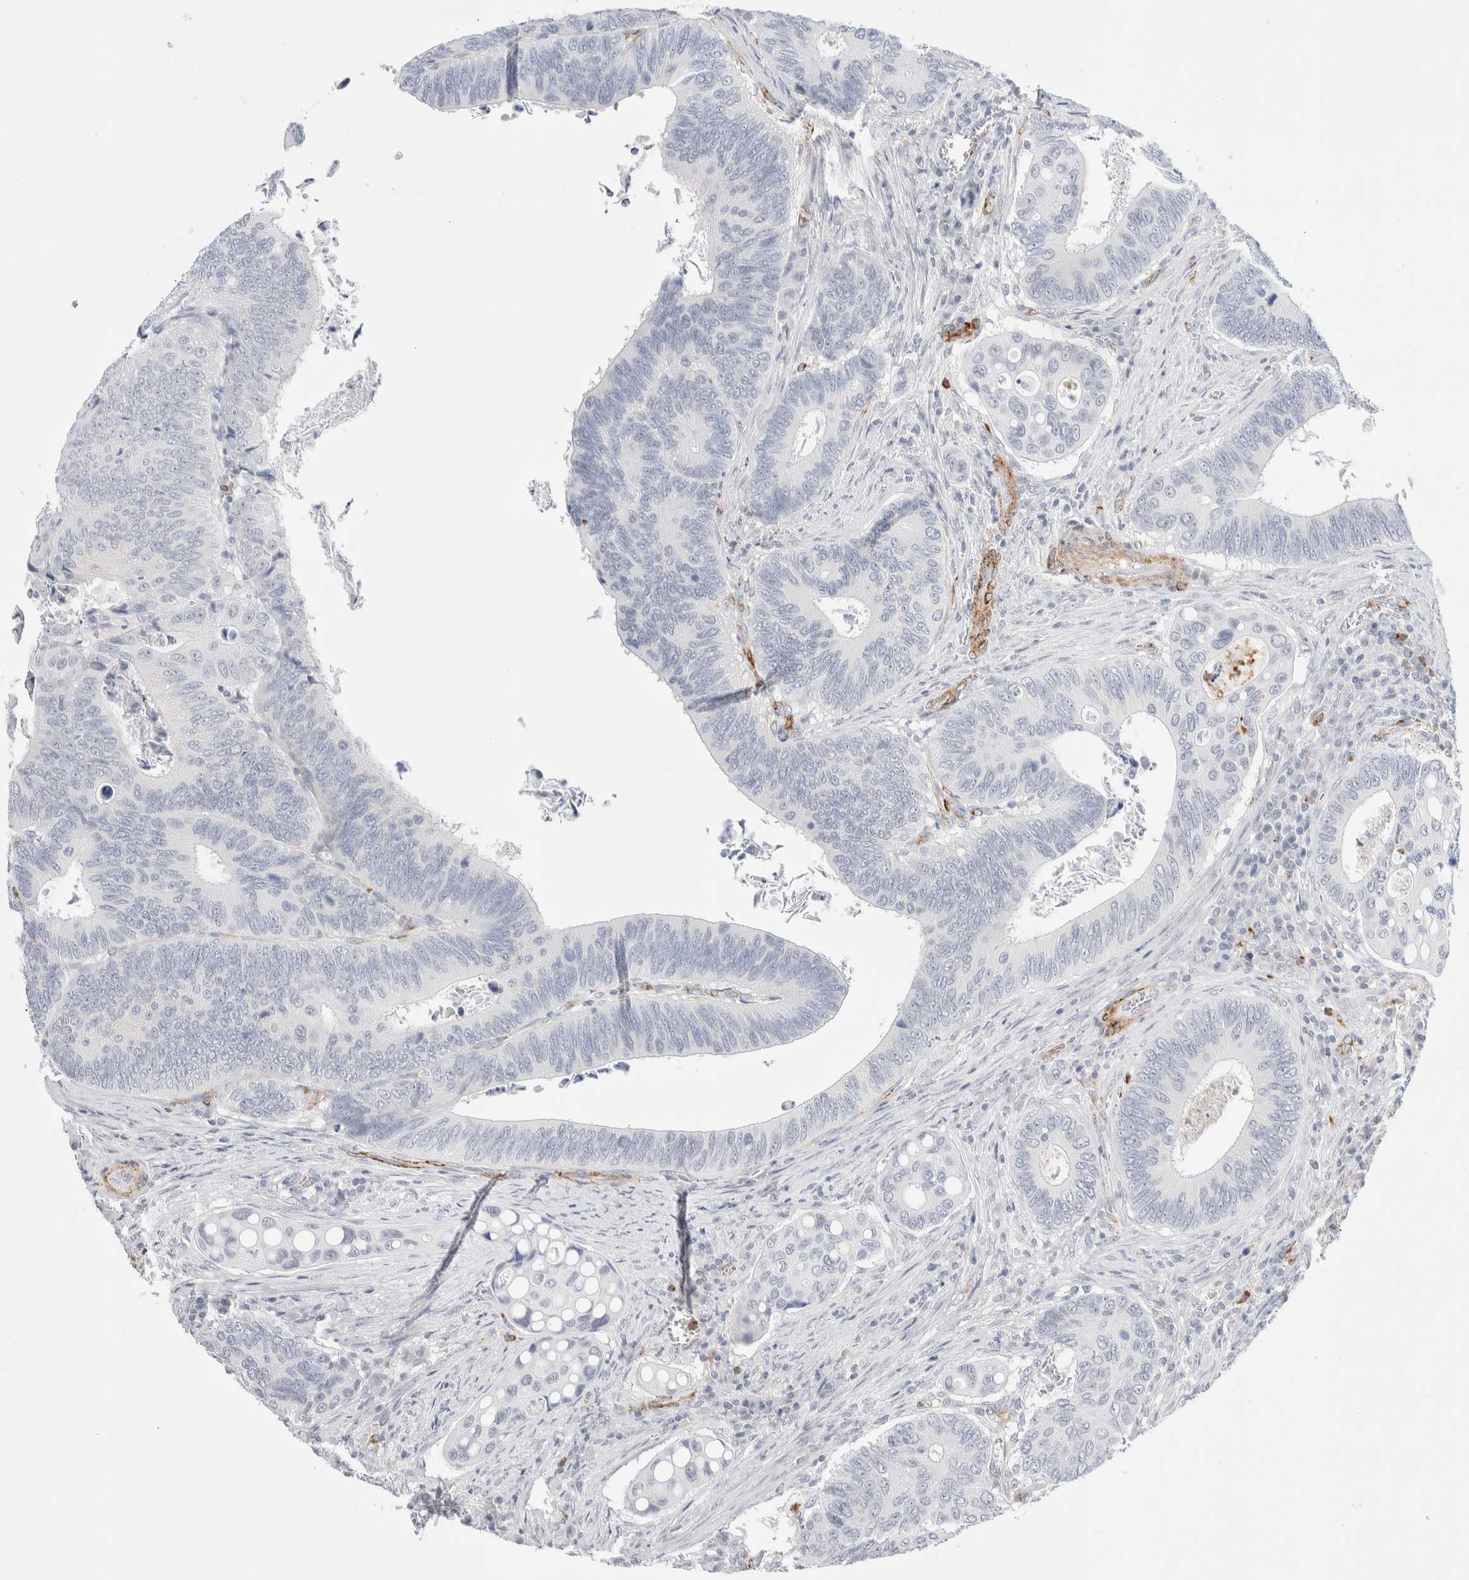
{"staining": {"intensity": "negative", "quantity": "none", "location": "none"}, "tissue": "colorectal cancer", "cell_type": "Tumor cells", "image_type": "cancer", "snomed": [{"axis": "morphology", "description": "Inflammation, NOS"}, {"axis": "morphology", "description": "Adenocarcinoma, NOS"}, {"axis": "topography", "description": "Colon"}], "caption": "This image is of colorectal cancer stained with immunohistochemistry to label a protein in brown with the nuclei are counter-stained blue. There is no expression in tumor cells.", "gene": "SEPTIN4", "patient": {"sex": "male", "age": 72}}